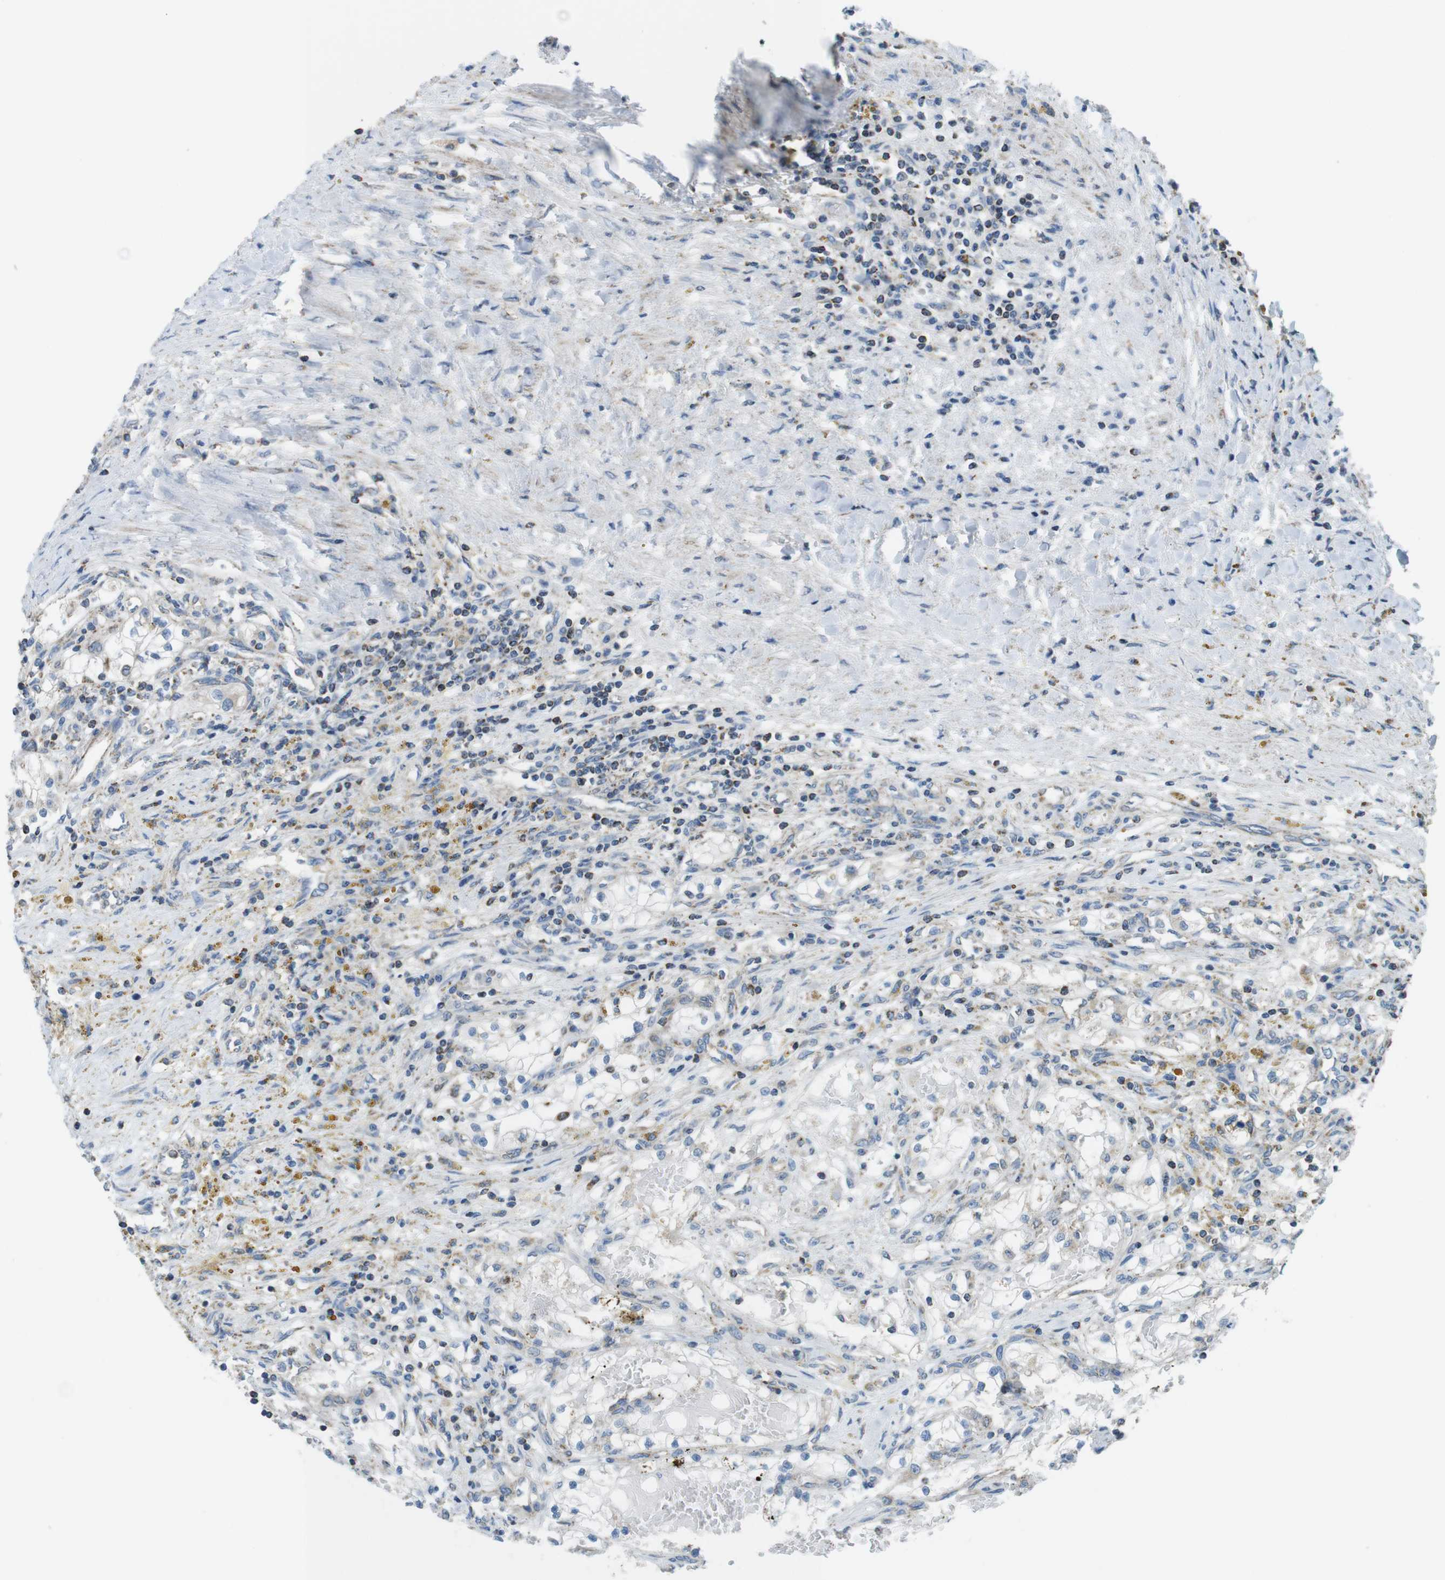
{"staining": {"intensity": "negative", "quantity": "none", "location": "none"}, "tissue": "renal cancer", "cell_type": "Tumor cells", "image_type": "cancer", "snomed": [{"axis": "morphology", "description": "Adenocarcinoma, NOS"}, {"axis": "topography", "description": "Kidney"}], "caption": "Adenocarcinoma (renal) was stained to show a protein in brown. There is no significant expression in tumor cells.", "gene": "GRIK2", "patient": {"sex": "male", "age": 68}}